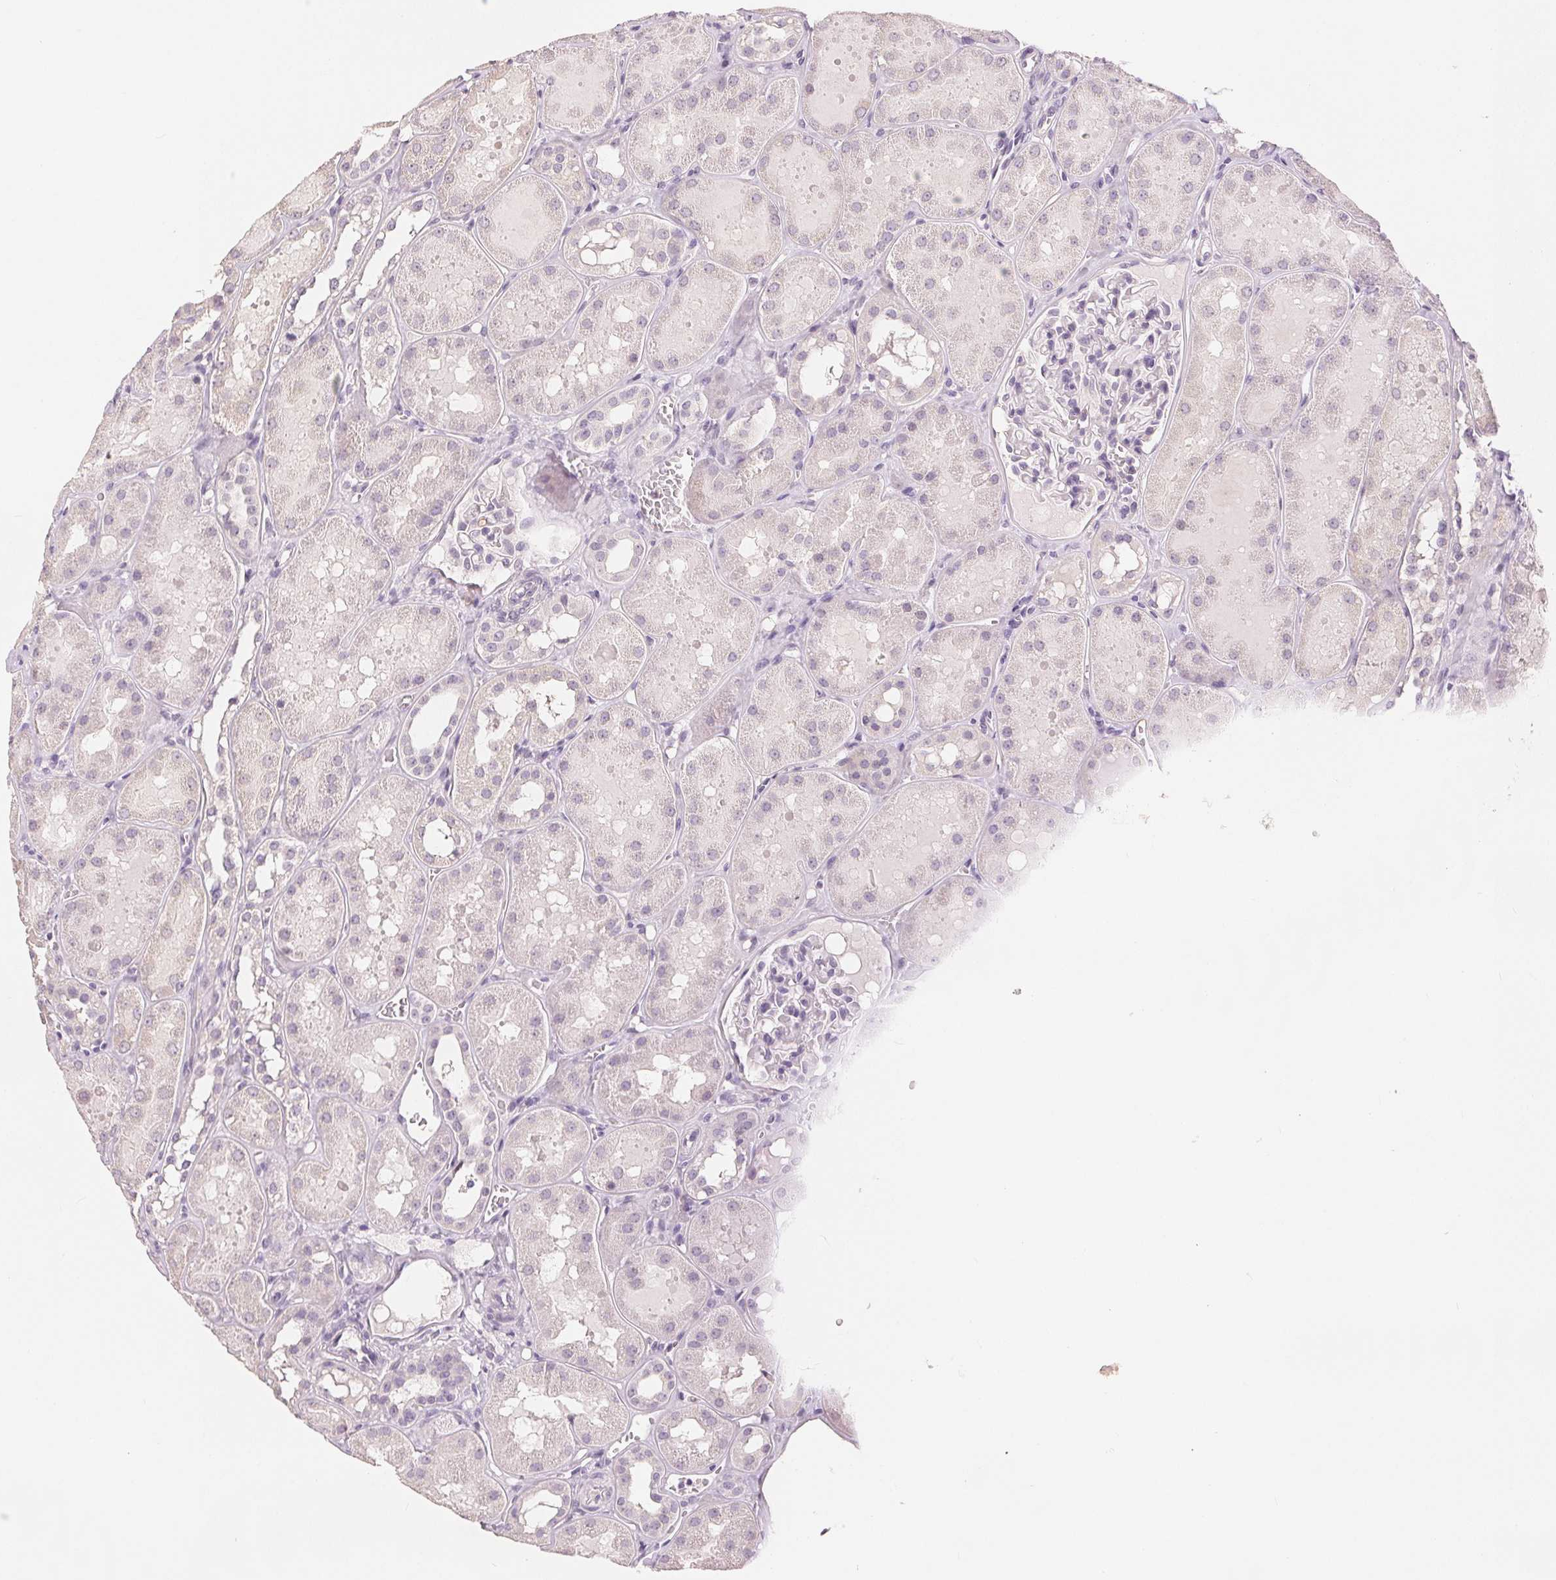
{"staining": {"intensity": "negative", "quantity": "none", "location": "none"}, "tissue": "kidney", "cell_type": "Cells in glomeruli", "image_type": "normal", "snomed": [{"axis": "morphology", "description": "Normal tissue, NOS"}, {"axis": "topography", "description": "Kidney"}, {"axis": "topography", "description": "Urinary bladder"}], "caption": "Protein analysis of unremarkable kidney exhibits no significant positivity in cells in glomeruli.", "gene": "SLC27A5", "patient": {"sex": "male", "age": 16}}